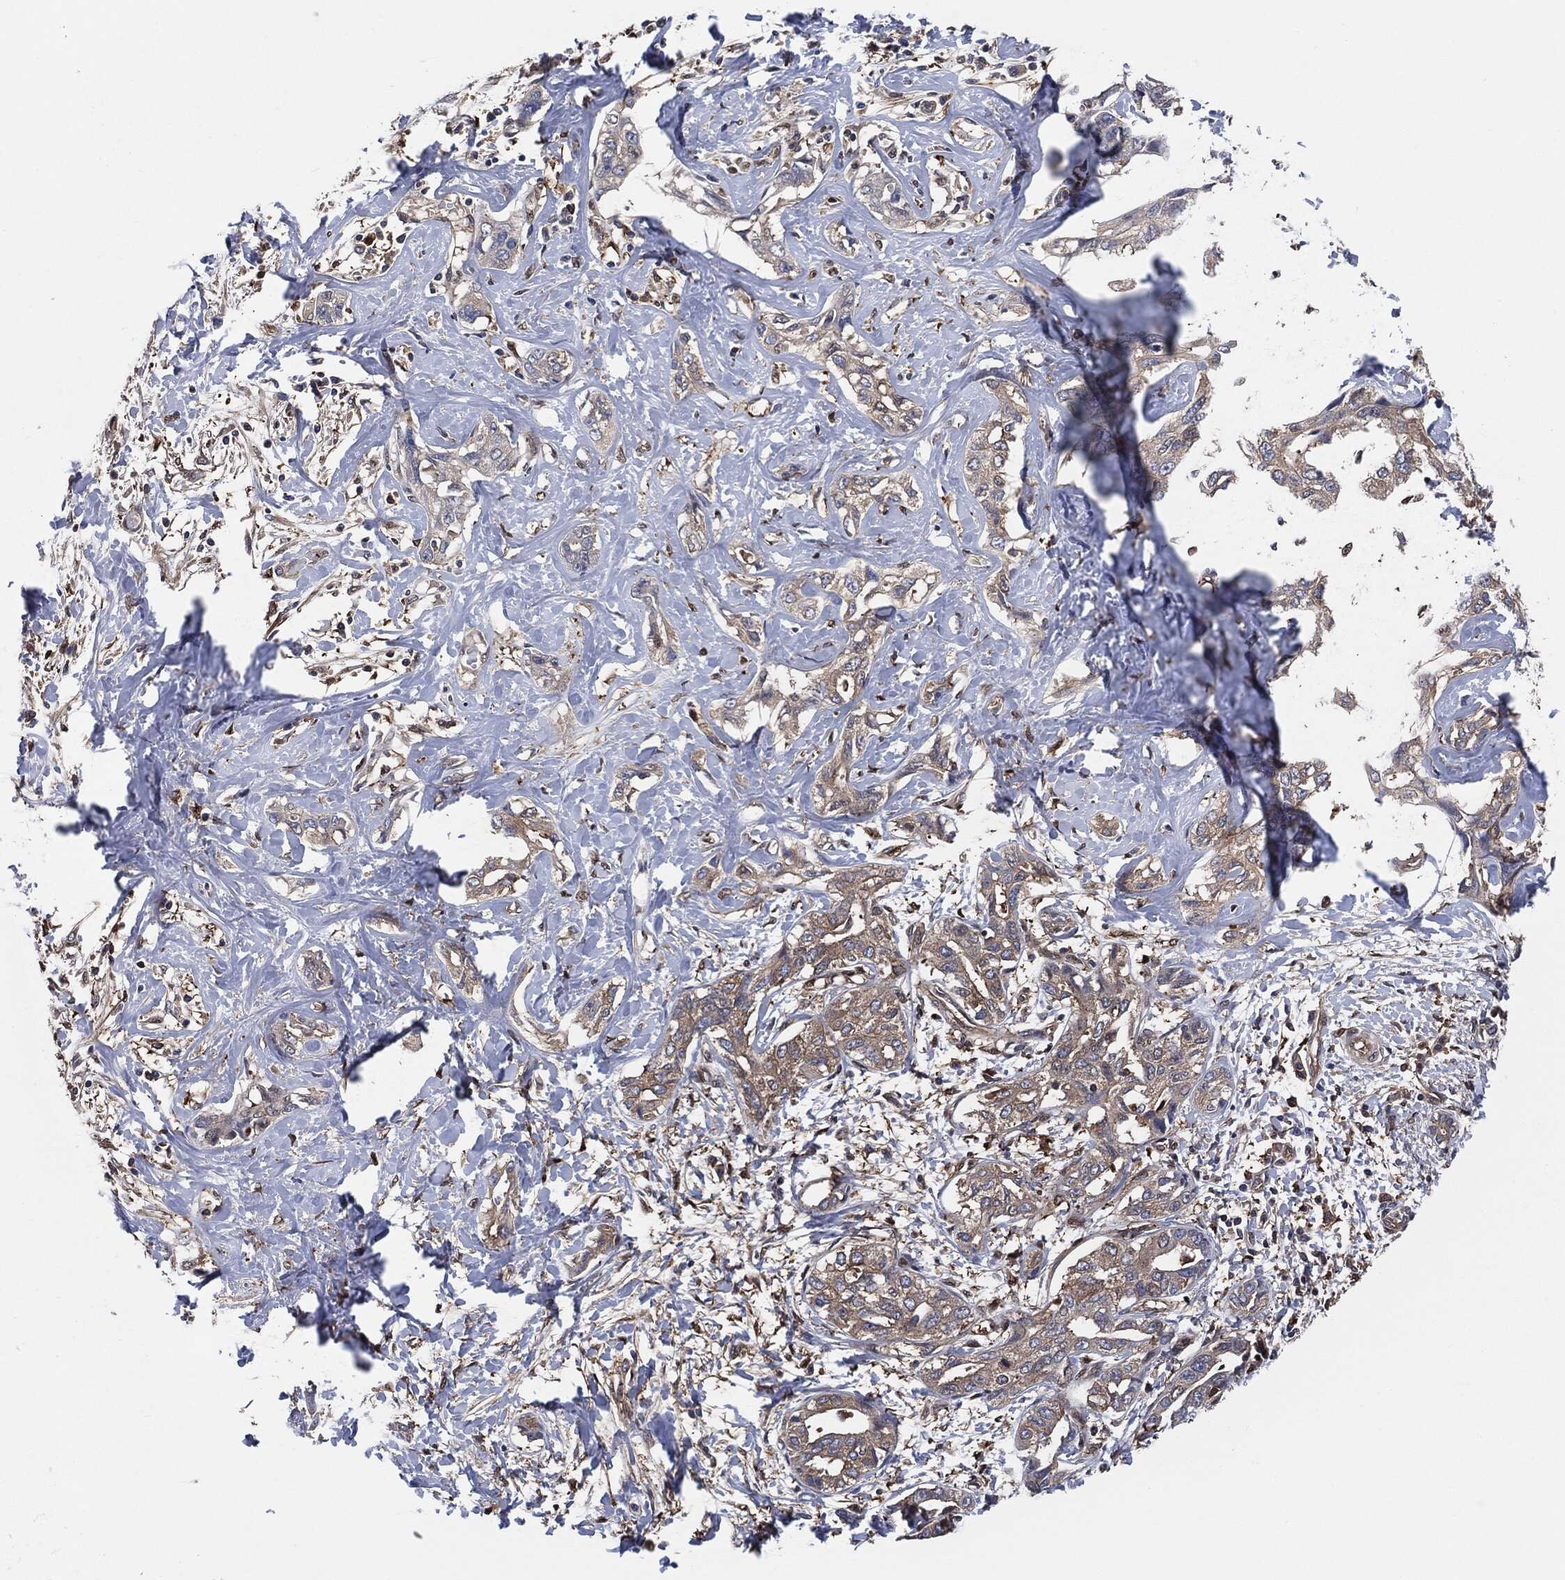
{"staining": {"intensity": "weak", "quantity": ">75%", "location": "cytoplasmic/membranous"}, "tissue": "liver cancer", "cell_type": "Tumor cells", "image_type": "cancer", "snomed": [{"axis": "morphology", "description": "Cholangiocarcinoma"}, {"axis": "topography", "description": "Liver"}], "caption": "Protein expression analysis of human liver cholangiocarcinoma reveals weak cytoplasmic/membranous positivity in about >75% of tumor cells. The staining is performed using DAB (3,3'-diaminobenzidine) brown chromogen to label protein expression. The nuclei are counter-stained blue using hematoxylin.", "gene": "XPNPEP1", "patient": {"sex": "male", "age": 59}}